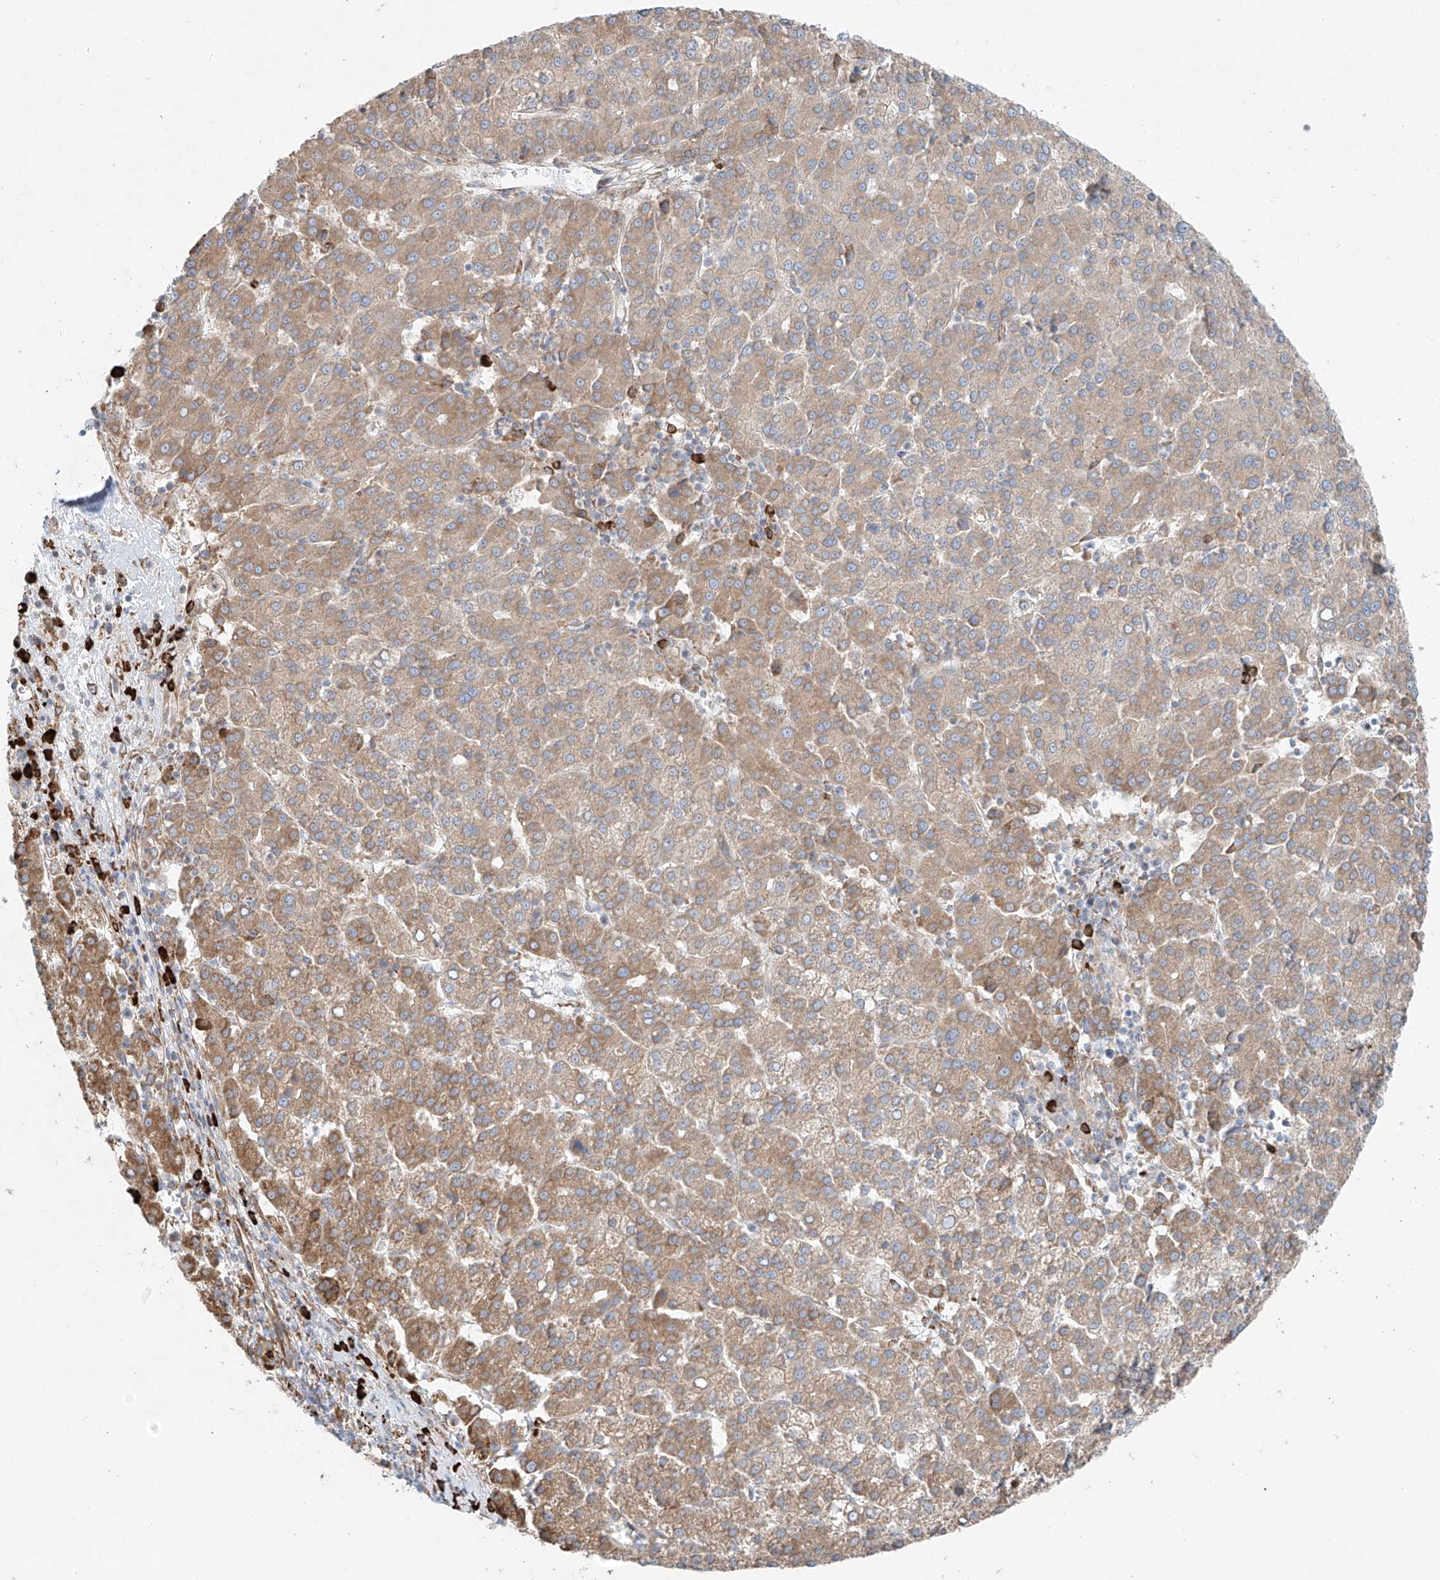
{"staining": {"intensity": "moderate", "quantity": ">75%", "location": "cytoplasmic/membranous"}, "tissue": "liver cancer", "cell_type": "Tumor cells", "image_type": "cancer", "snomed": [{"axis": "morphology", "description": "Carcinoma, Hepatocellular, NOS"}, {"axis": "topography", "description": "Liver"}], "caption": "An immunohistochemistry (IHC) micrograph of neoplastic tissue is shown. Protein staining in brown shows moderate cytoplasmic/membranous positivity in liver cancer (hepatocellular carcinoma) within tumor cells.", "gene": "EIPR1", "patient": {"sex": "female", "age": 58}}